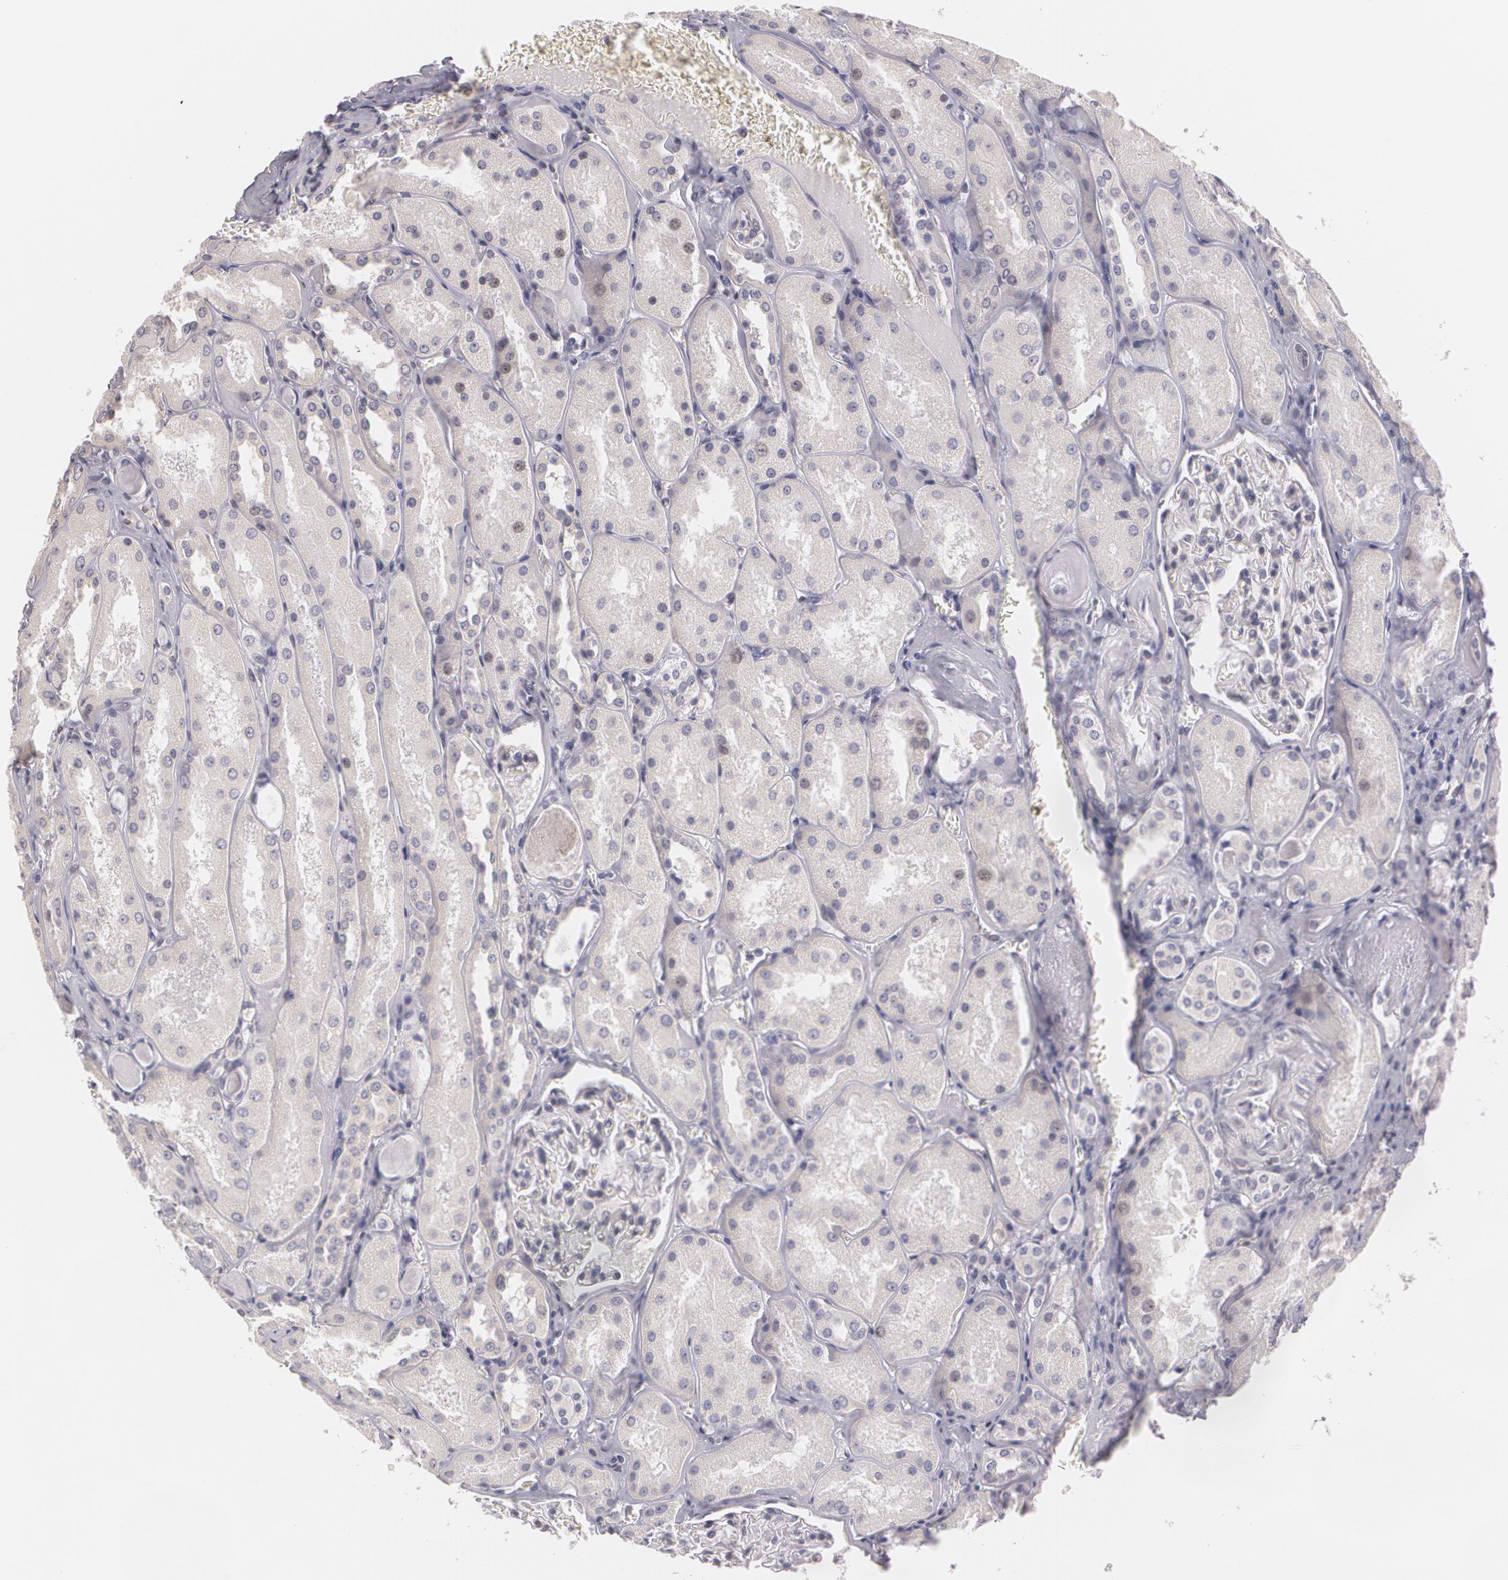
{"staining": {"intensity": "negative", "quantity": "none", "location": "none"}, "tissue": "kidney", "cell_type": "Cells in glomeruli", "image_type": "normal", "snomed": [{"axis": "morphology", "description": "Normal tissue, NOS"}, {"axis": "topography", "description": "Kidney"}], "caption": "Cells in glomeruli are negative for brown protein staining in normal kidney.", "gene": "ZBTB16", "patient": {"sex": "male", "age": 61}}